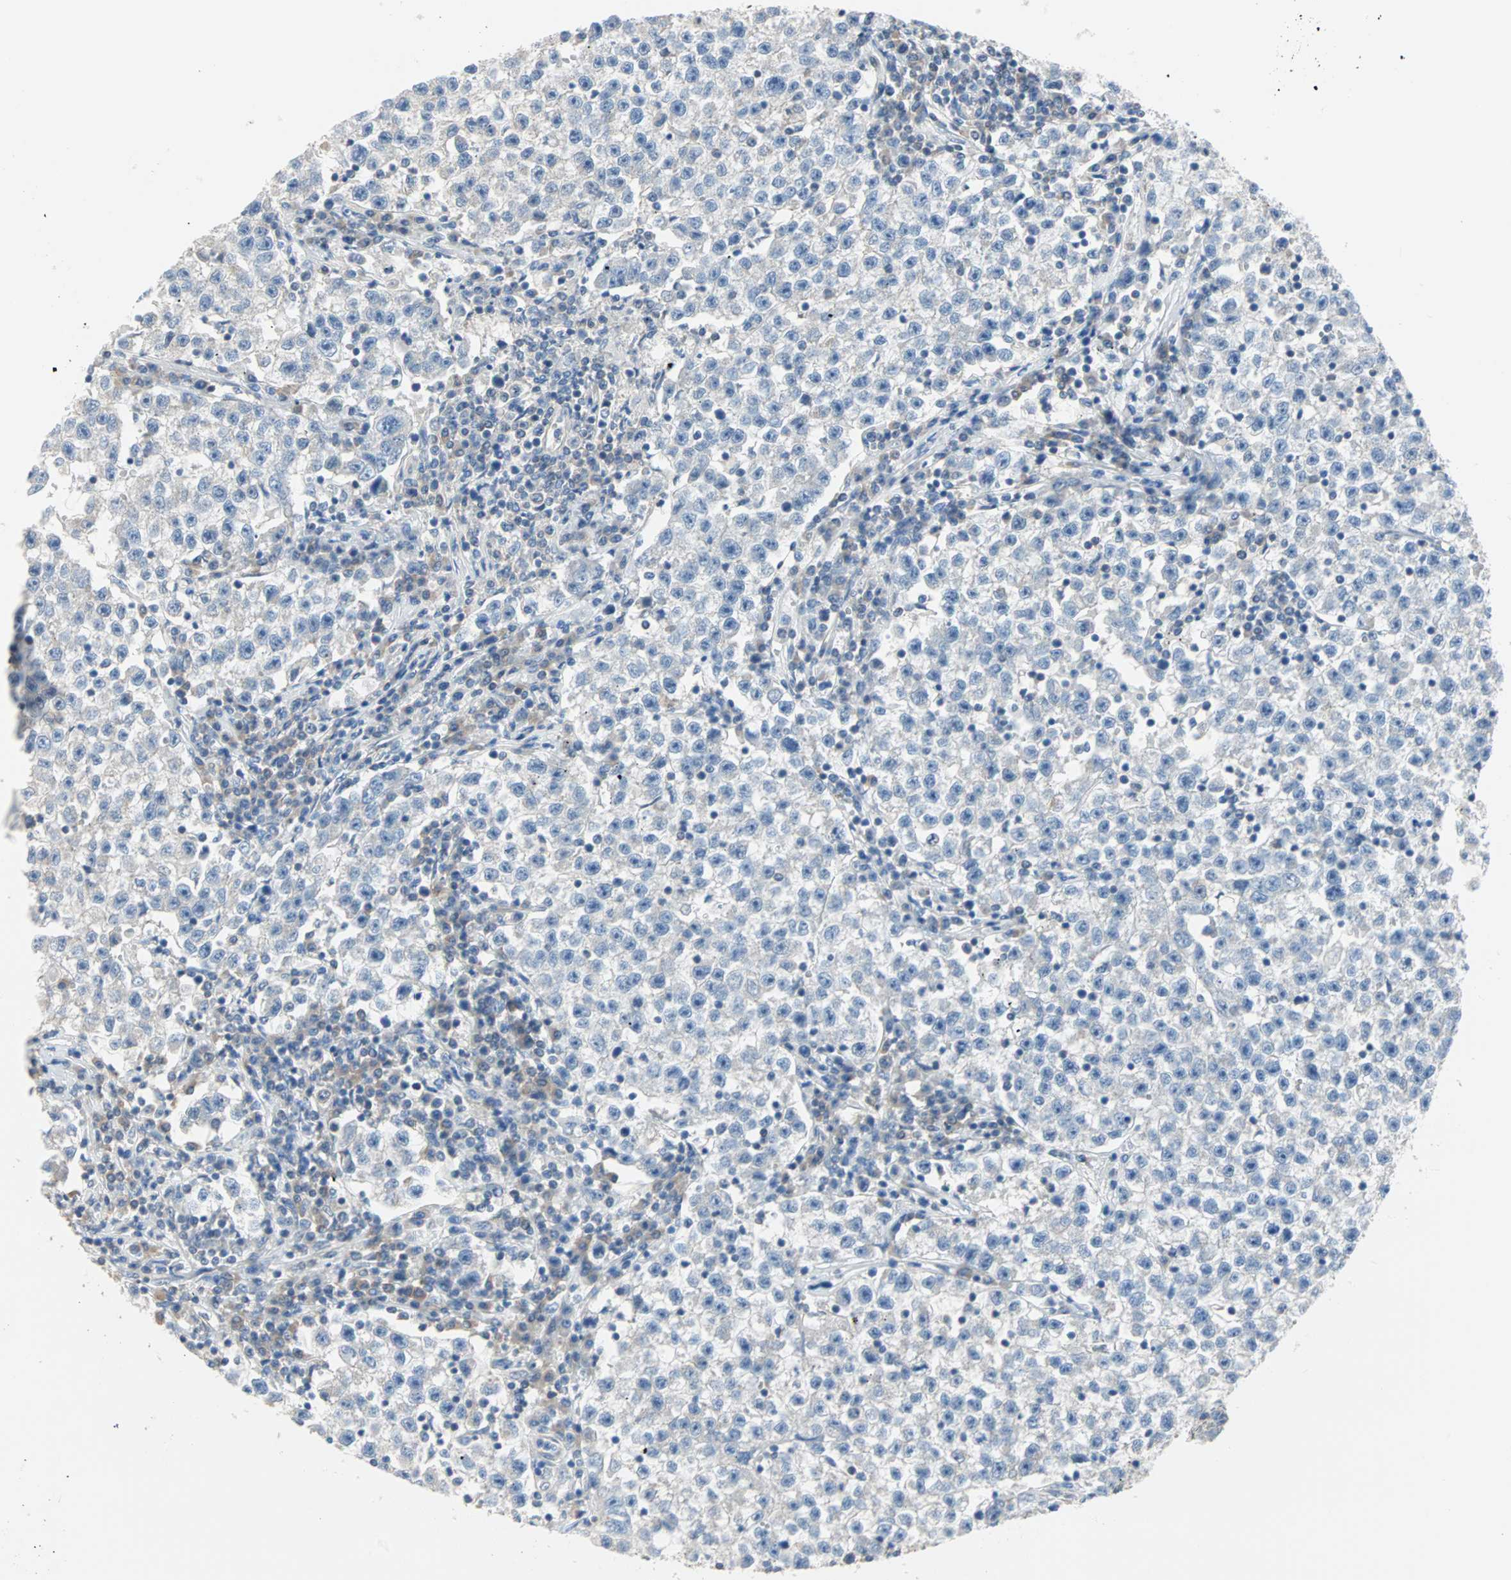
{"staining": {"intensity": "weak", "quantity": "<25%", "location": "cytoplasmic/membranous"}, "tissue": "testis cancer", "cell_type": "Tumor cells", "image_type": "cancer", "snomed": [{"axis": "morphology", "description": "Seminoma, NOS"}, {"axis": "topography", "description": "Testis"}], "caption": "This micrograph is of testis seminoma stained with immunohistochemistry to label a protein in brown with the nuclei are counter-stained blue. There is no expression in tumor cells.", "gene": "MPI", "patient": {"sex": "male", "age": 22}}